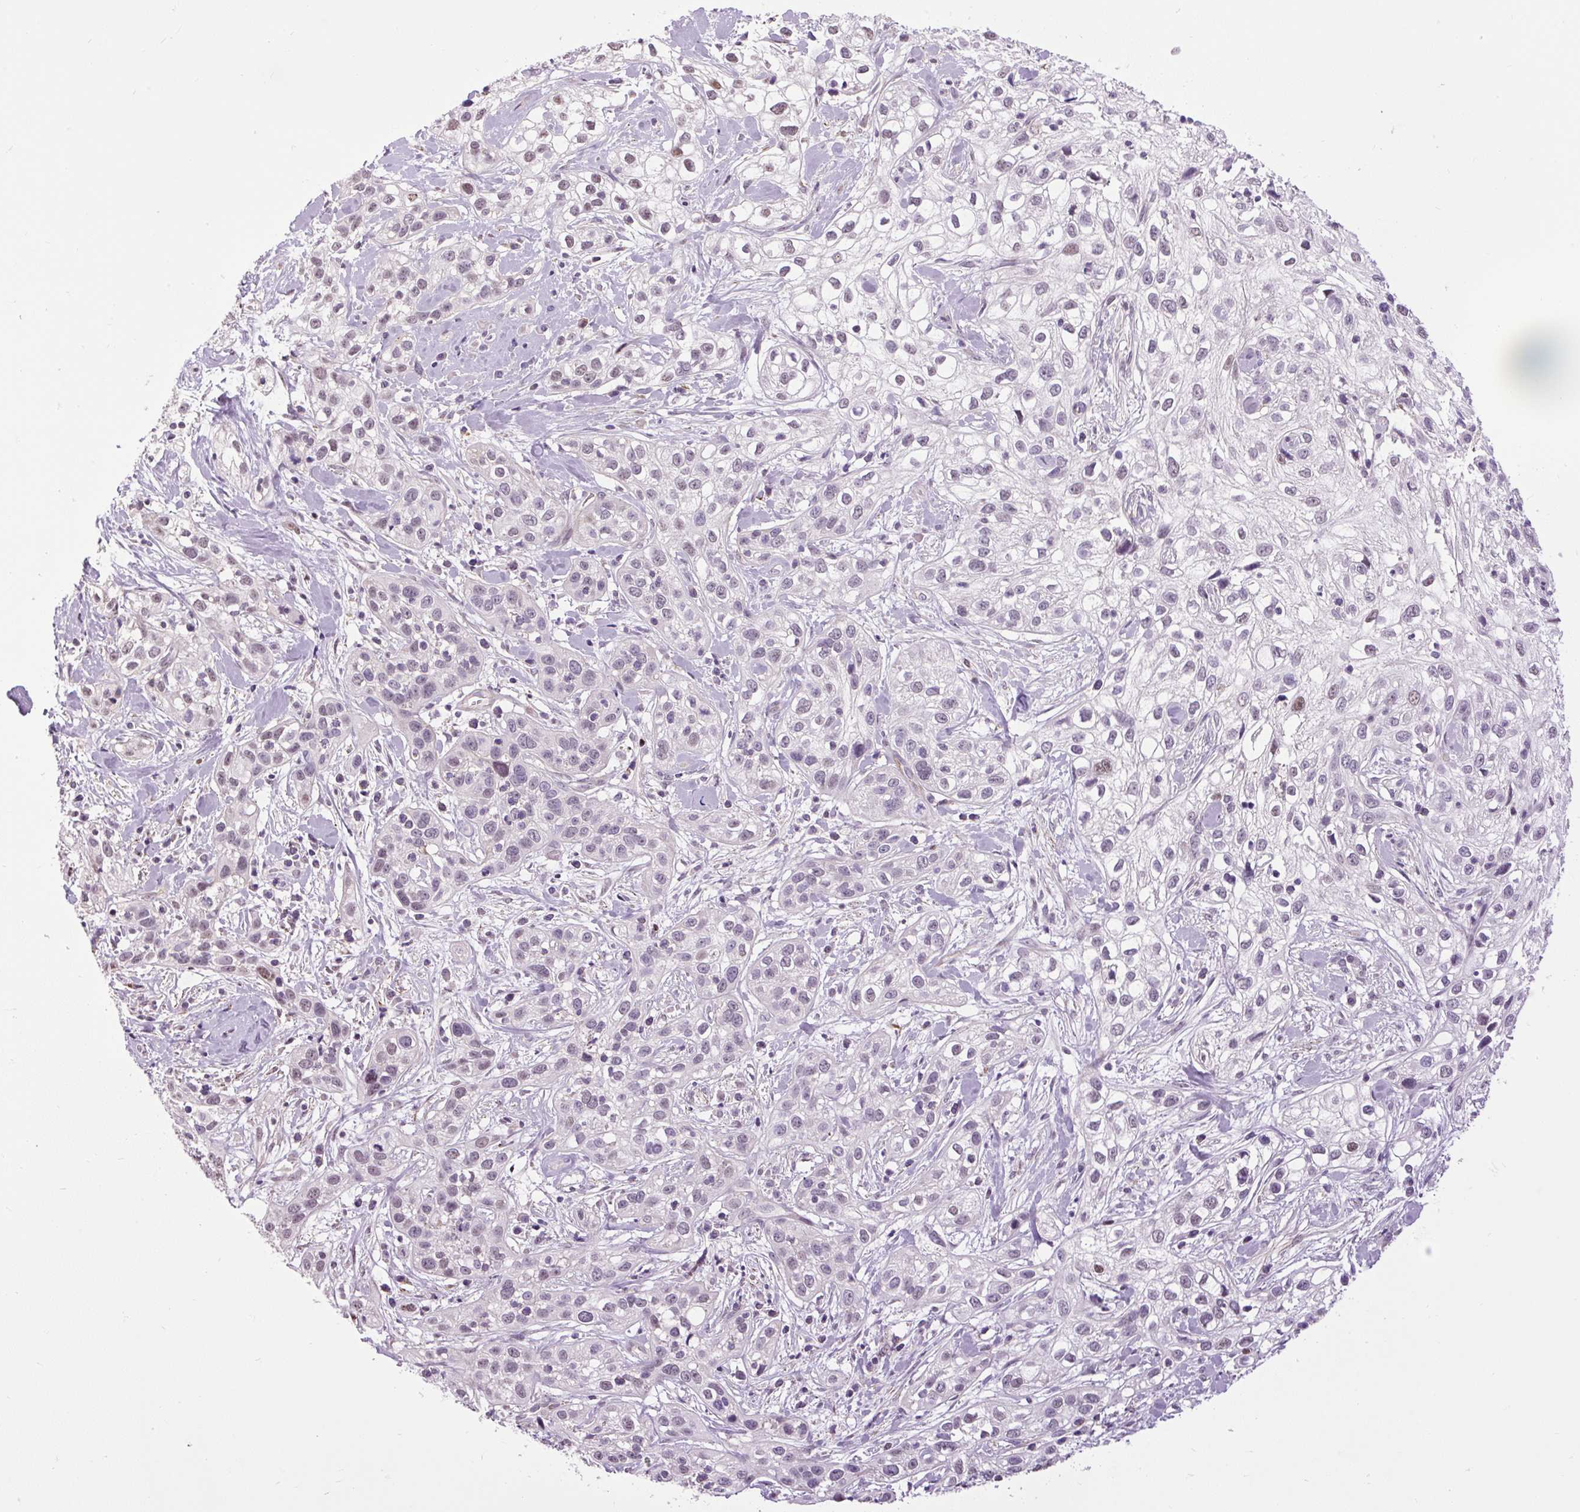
{"staining": {"intensity": "weak", "quantity": "<25%", "location": "nuclear"}, "tissue": "skin cancer", "cell_type": "Tumor cells", "image_type": "cancer", "snomed": [{"axis": "morphology", "description": "Squamous cell carcinoma, NOS"}, {"axis": "topography", "description": "Skin"}], "caption": "The photomicrograph shows no significant positivity in tumor cells of skin cancer (squamous cell carcinoma).", "gene": "ZNF197", "patient": {"sex": "male", "age": 82}}